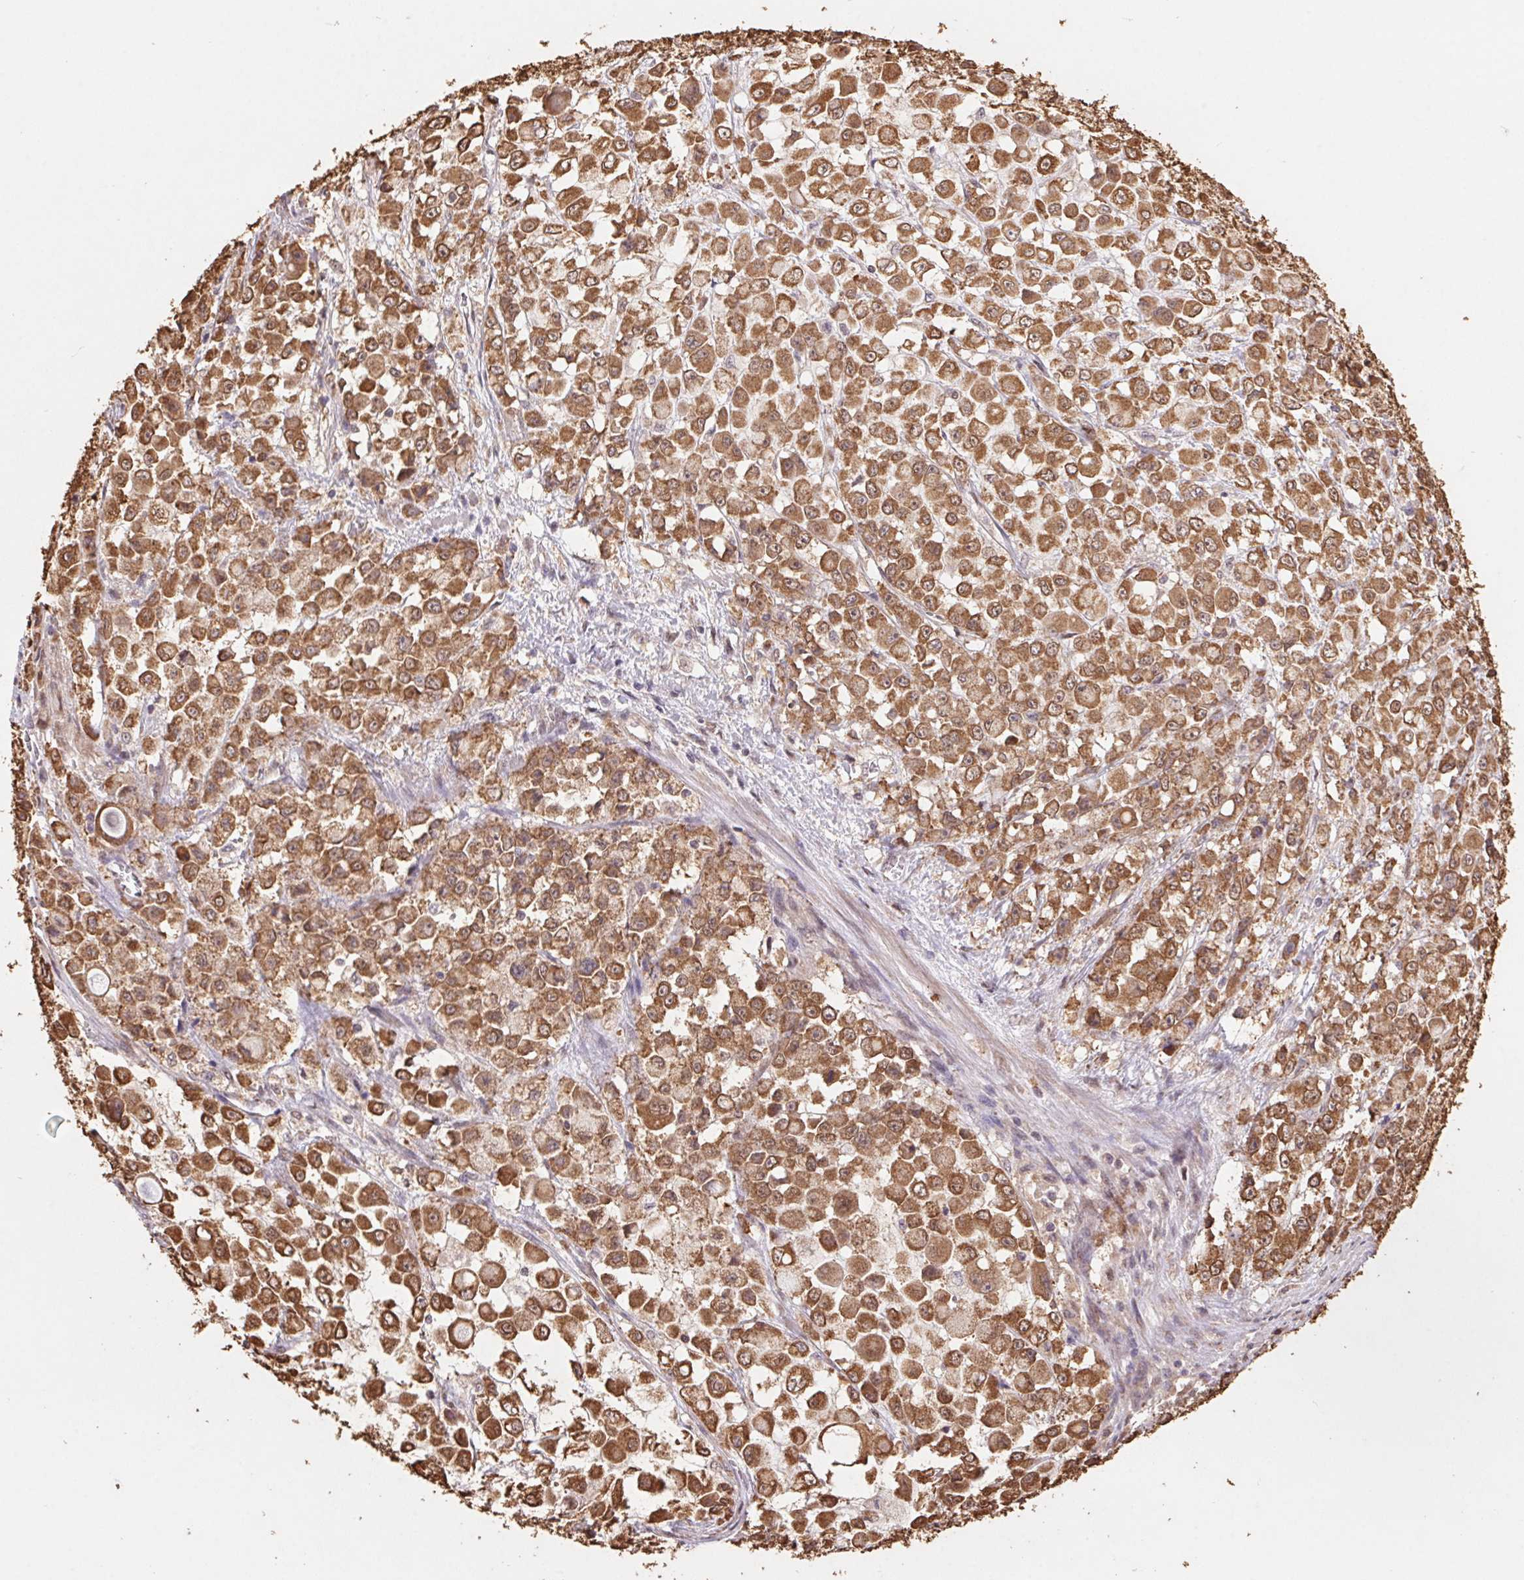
{"staining": {"intensity": "strong", "quantity": ">75%", "location": "cytoplasmic/membranous"}, "tissue": "stomach cancer", "cell_type": "Tumor cells", "image_type": "cancer", "snomed": [{"axis": "morphology", "description": "Adenocarcinoma, NOS"}, {"axis": "topography", "description": "Stomach"}], "caption": "Stomach cancer stained with a protein marker displays strong staining in tumor cells.", "gene": "CUTA", "patient": {"sex": "female", "age": 76}}